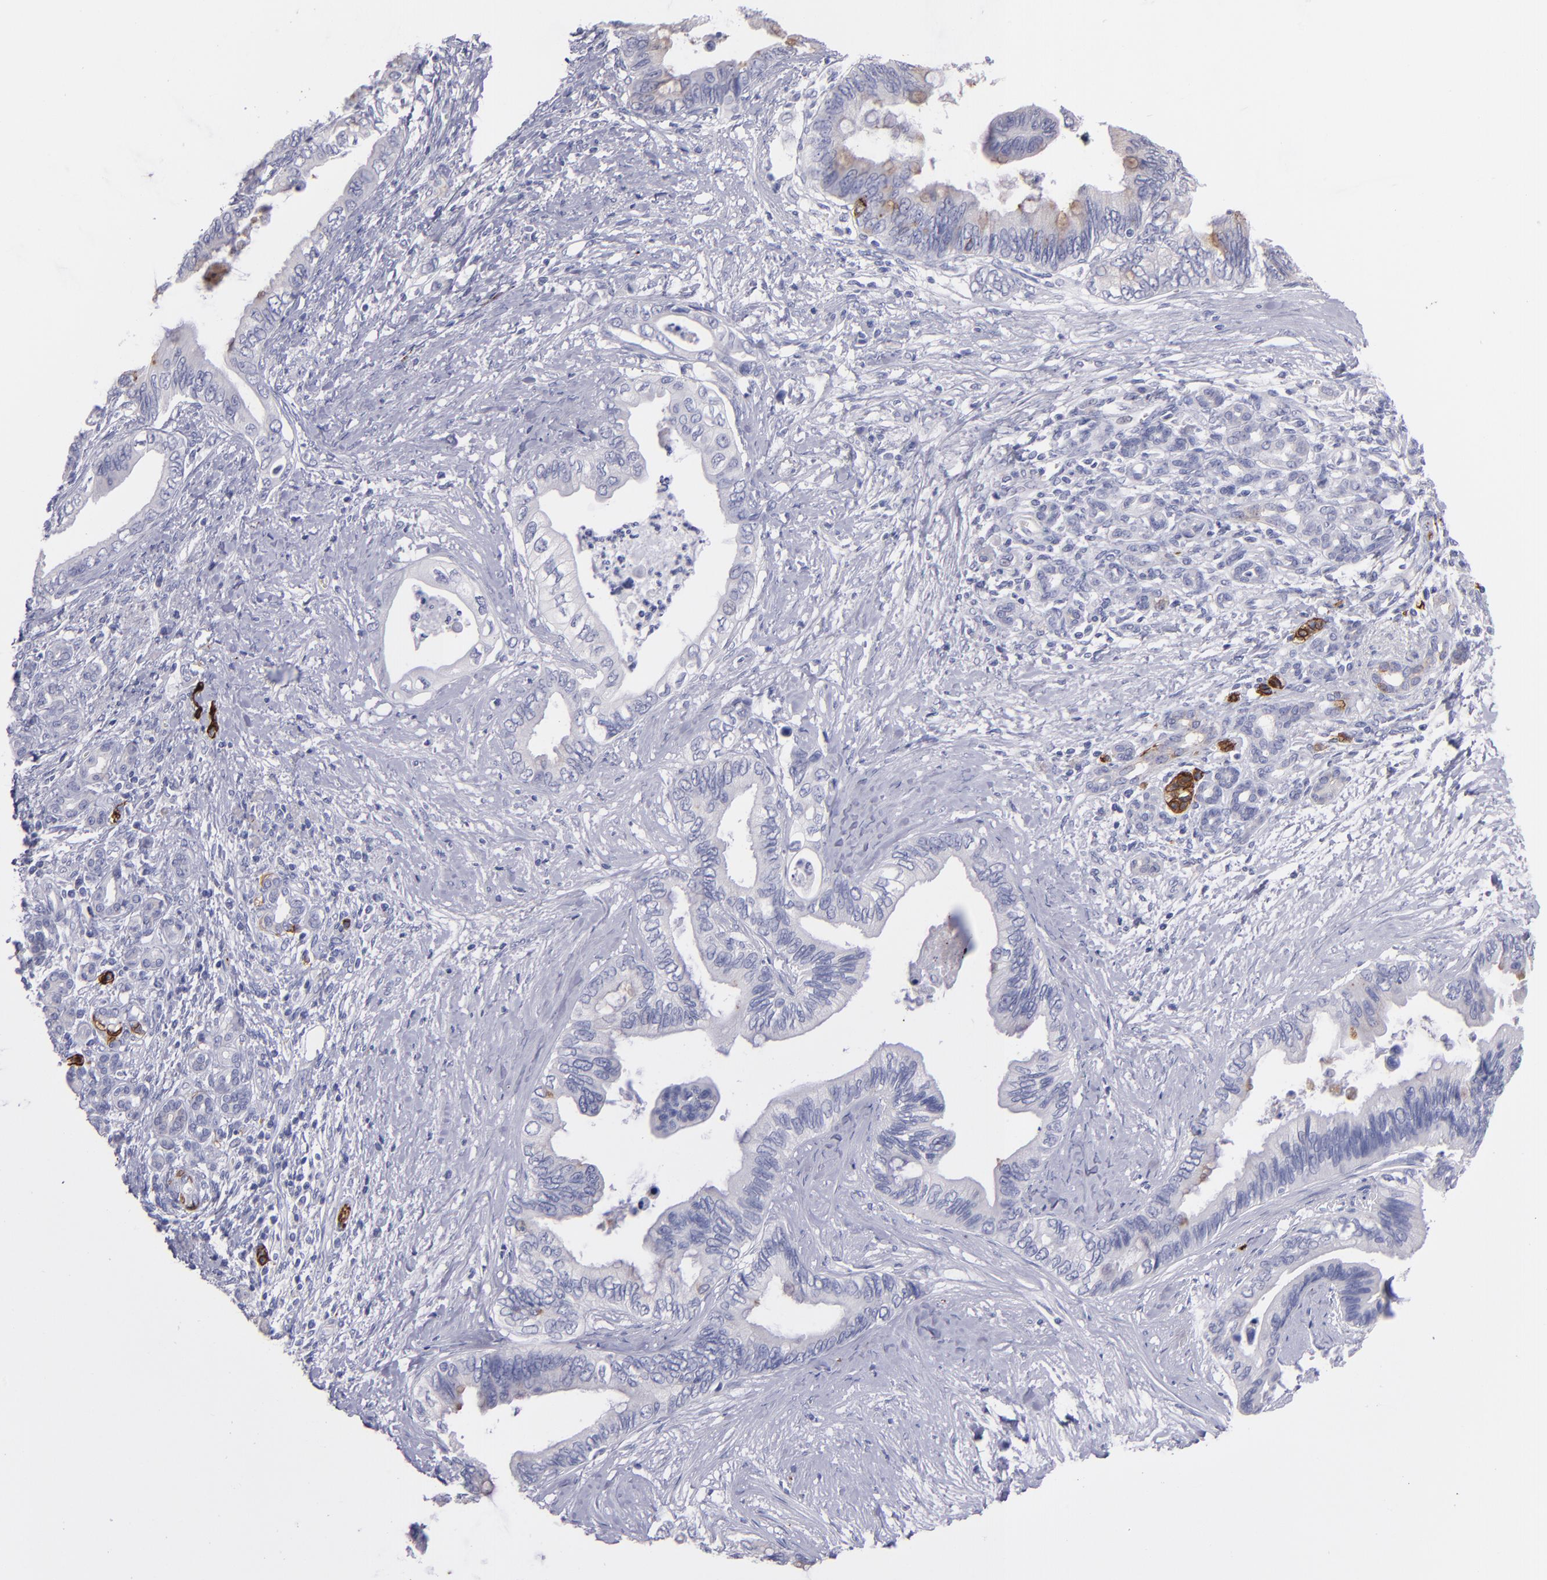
{"staining": {"intensity": "moderate", "quantity": "<25%", "location": "cytoplasmic/membranous"}, "tissue": "pancreatic cancer", "cell_type": "Tumor cells", "image_type": "cancer", "snomed": [{"axis": "morphology", "description": "Adenocarcinoma, NOS"}, {"axis": "topography", "description": "Pancreas"}], "caption": "High-magnification brightfield microscopy of pancreatic adenocarcinoma stained with DAB (3,3'-diaminobenzidine) (brown) and counterstained with hematoxylin (blue). tumor cells exhibit moderate cytoplasmic/membranous positivity is identified in approximately<25% of cells.", "gene": "SNAP25", "patient": {"sex": "female", "age": 66}}